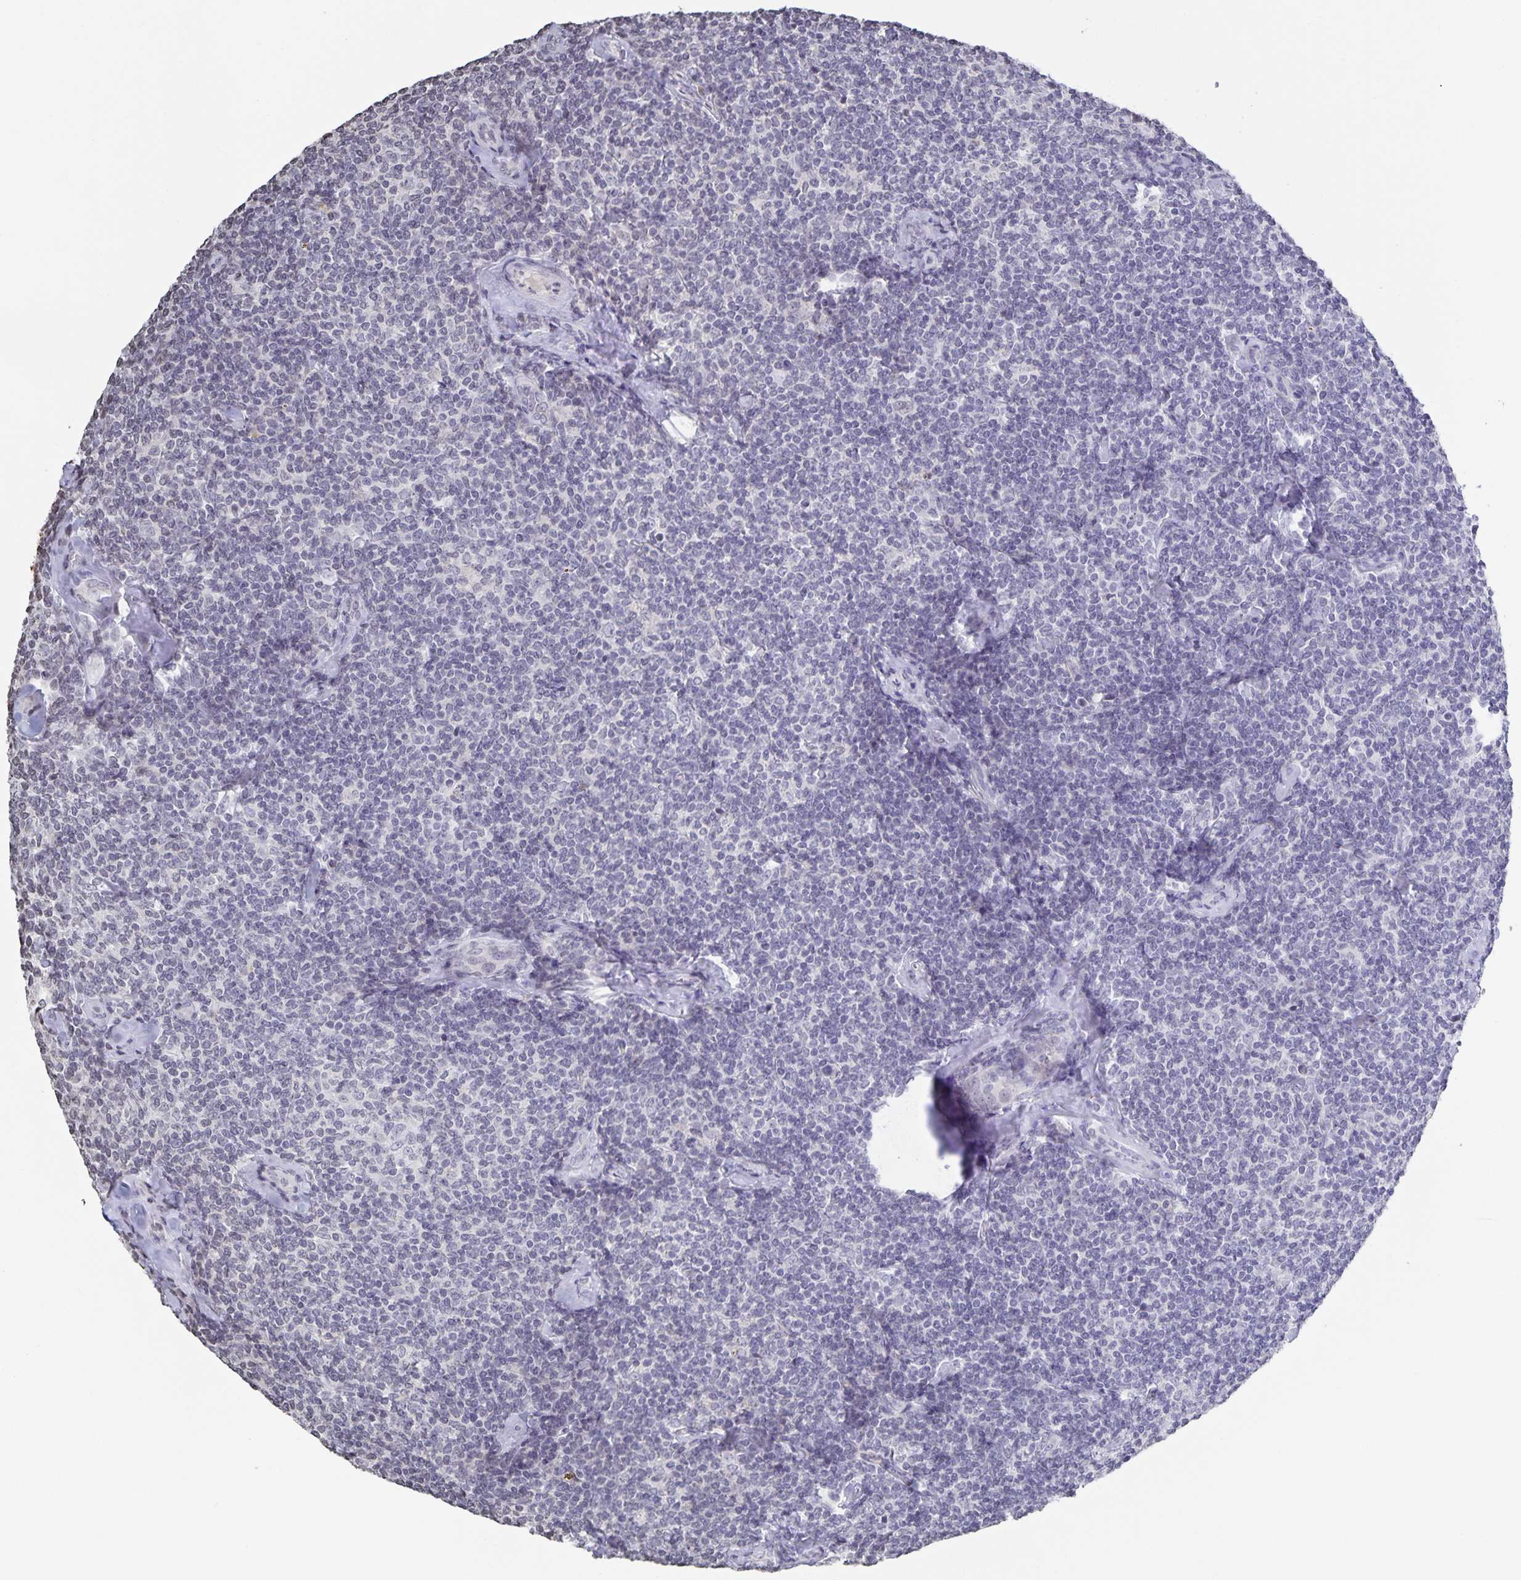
{"staining": {"intensity": "negative", "quantity": "none", "location": "none"}, "tissue": "lymphoma", "cell_type": "Tumor cells", "image_type": "cancer", "snomed": [{"axis": "morphology", "description": "Malignant lymphoma, non-Hodgkin's type, Low grade"}, {"axis": "topography", "description": "Lymph node"}], "caption": "An immunohistochemistry photomicrograph of lymphoma is shown. There is no staining in tumor cells of lymphoma.", "gene": "AQP4", "patient": {"sex": "female", "age": 56}}